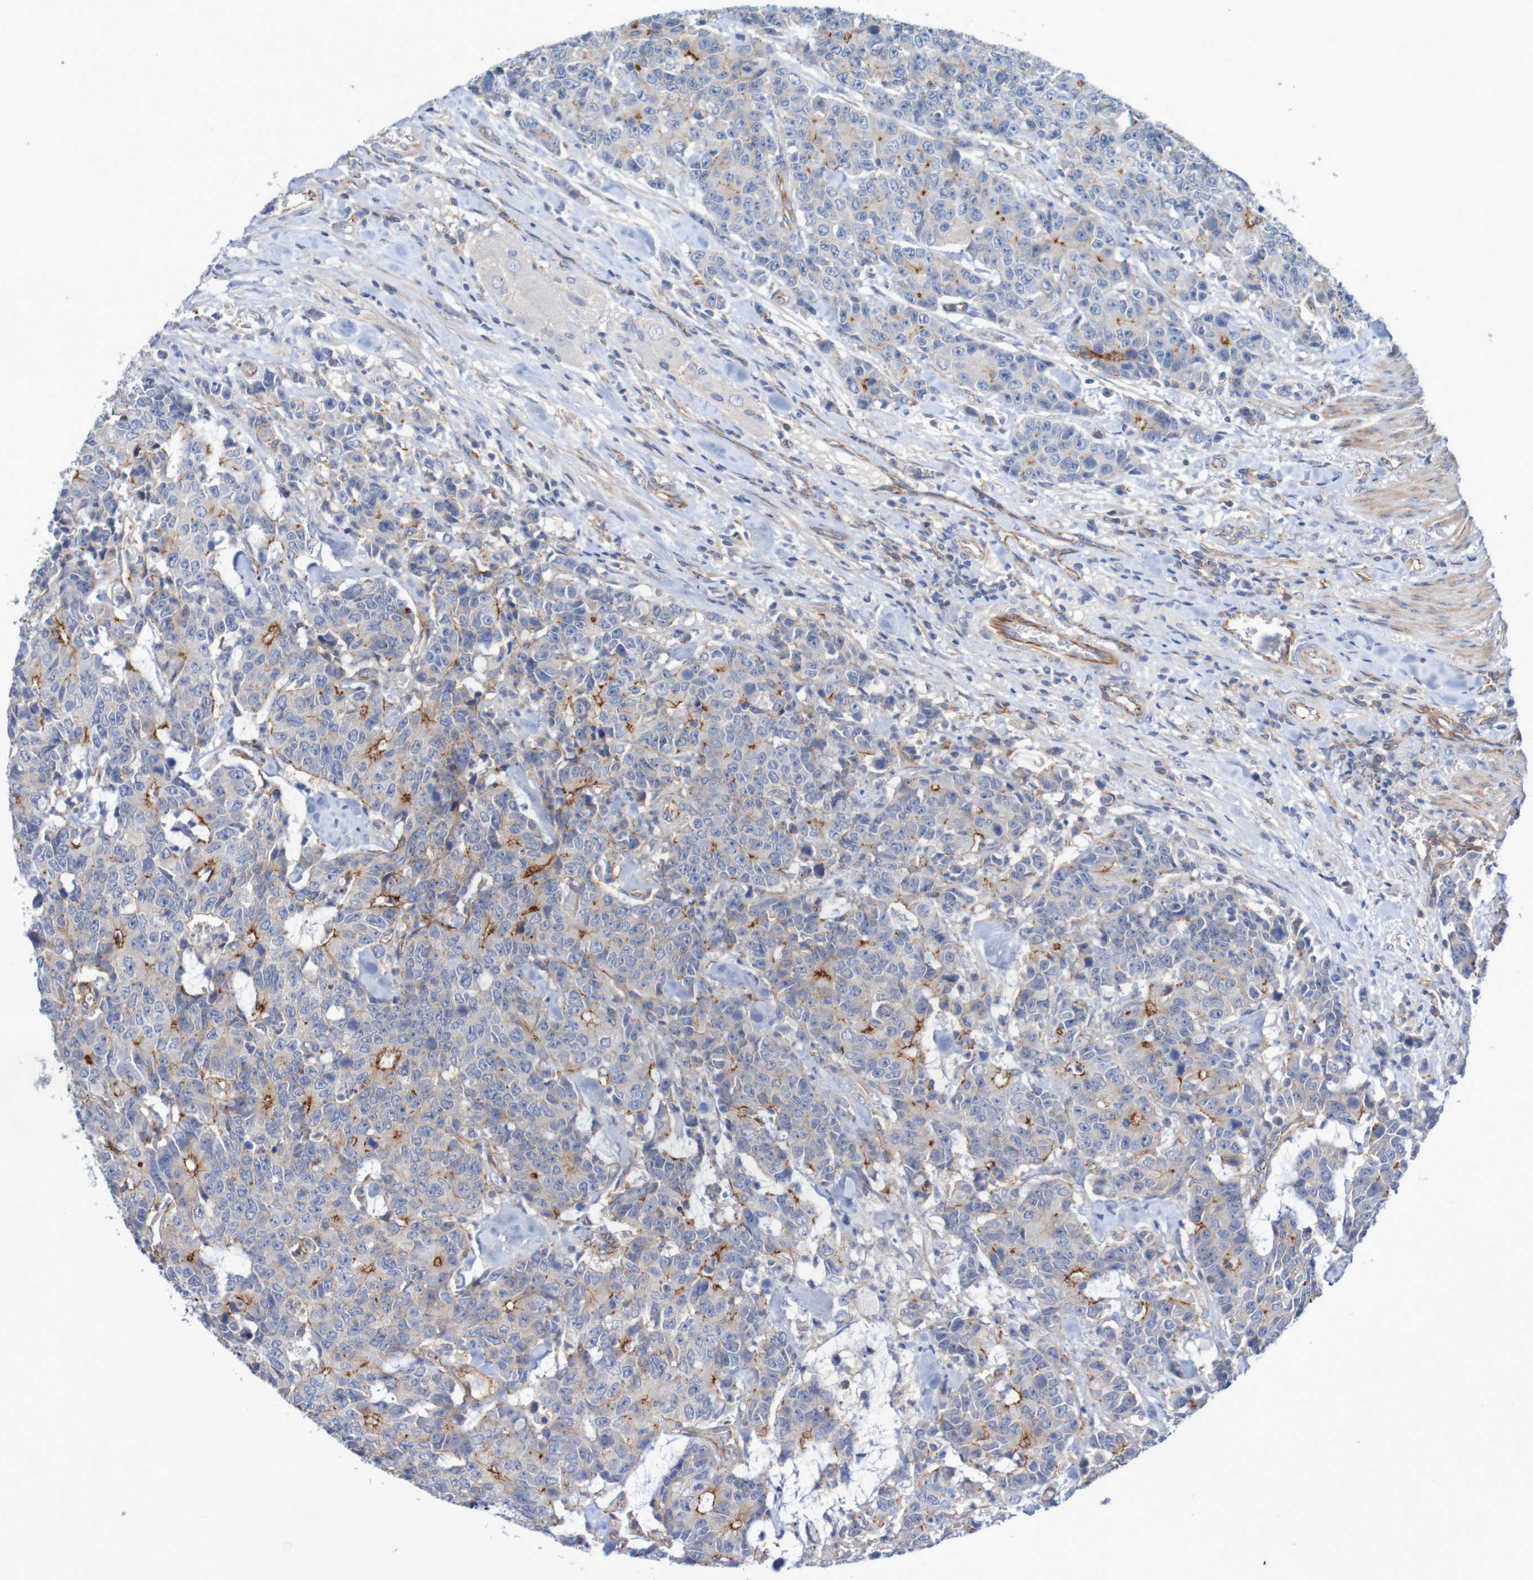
{"staining": {"intensity": "moderate", "quantity": "25%-75%", "location": "cytoplasmic/membranous"}, "tissue": "colorectal cancer", "cell_type": "Tumor cells", "image_type": "cancer", "snomed": [{"axis": "morphology", "description": "Adenocarcinoma, NOS"}, {"axis": "topography", "description": "Colon"}], "caption": "IHC image of neoplastic tissue: human adenocarcinoma (colorectal) stained using immunohistochemistry (IHC) demonstrates medium levels of moderate protein expression localized specifically in the cytoplasmic/membranous of tumor cells, appearing as a cytoplasmic/membranous brown color.", "gene": "NECTIN2", "patient": {"sex": "female", "age": 86}}